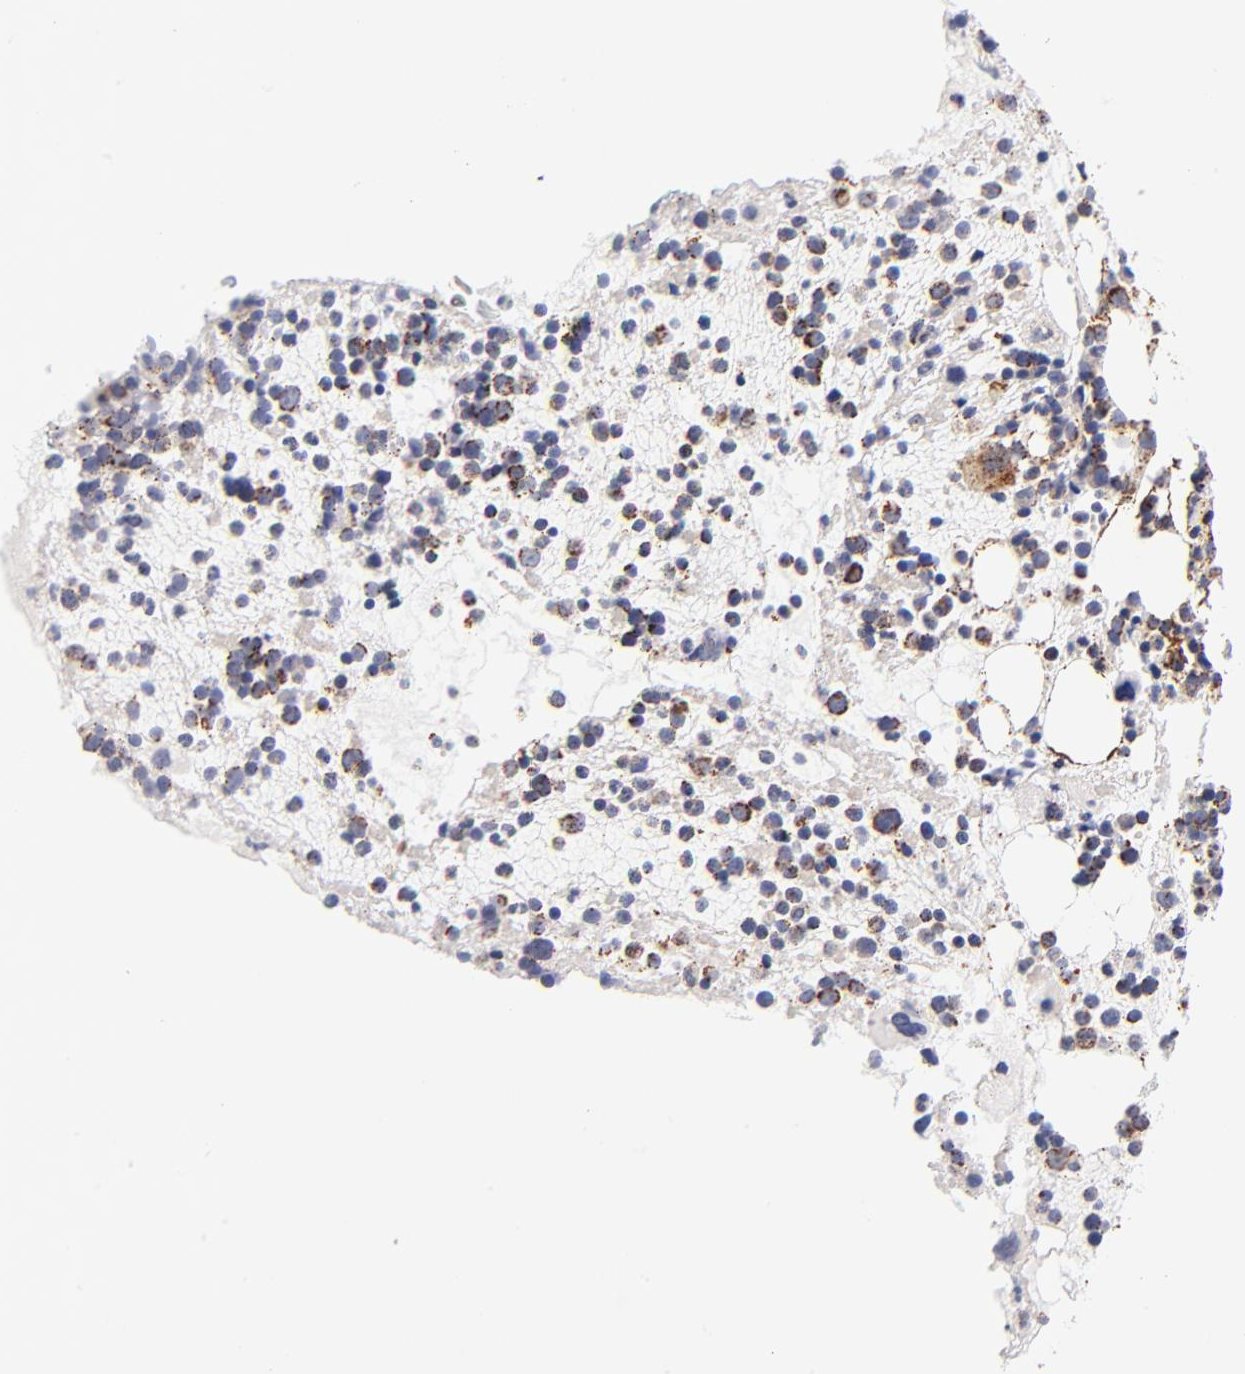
{"staining": {"intensity": "strong", "quantity": "25%-75%", "location": "cytoplasmic/membranous"}, "tissue": "bone marrow", "cell_type": "Hematopoietic cells", "image_type": "normal", "snomed": [{"axis": "morphology", "description": "Normal tissue, NOS"}, {"axis": "topography", "description": "Bone marrow"}], "caption": "An image of bone marrow stained for a protein reveals strong cytoplasmic/membranous brown staining in hematopoietic cells. (DAB (3,3'-diaminobenzidine) IHC with brightfield microscopy, high magnification).", "gene": "ECHS1", "patient": {"sex": "male", "age": 15}}